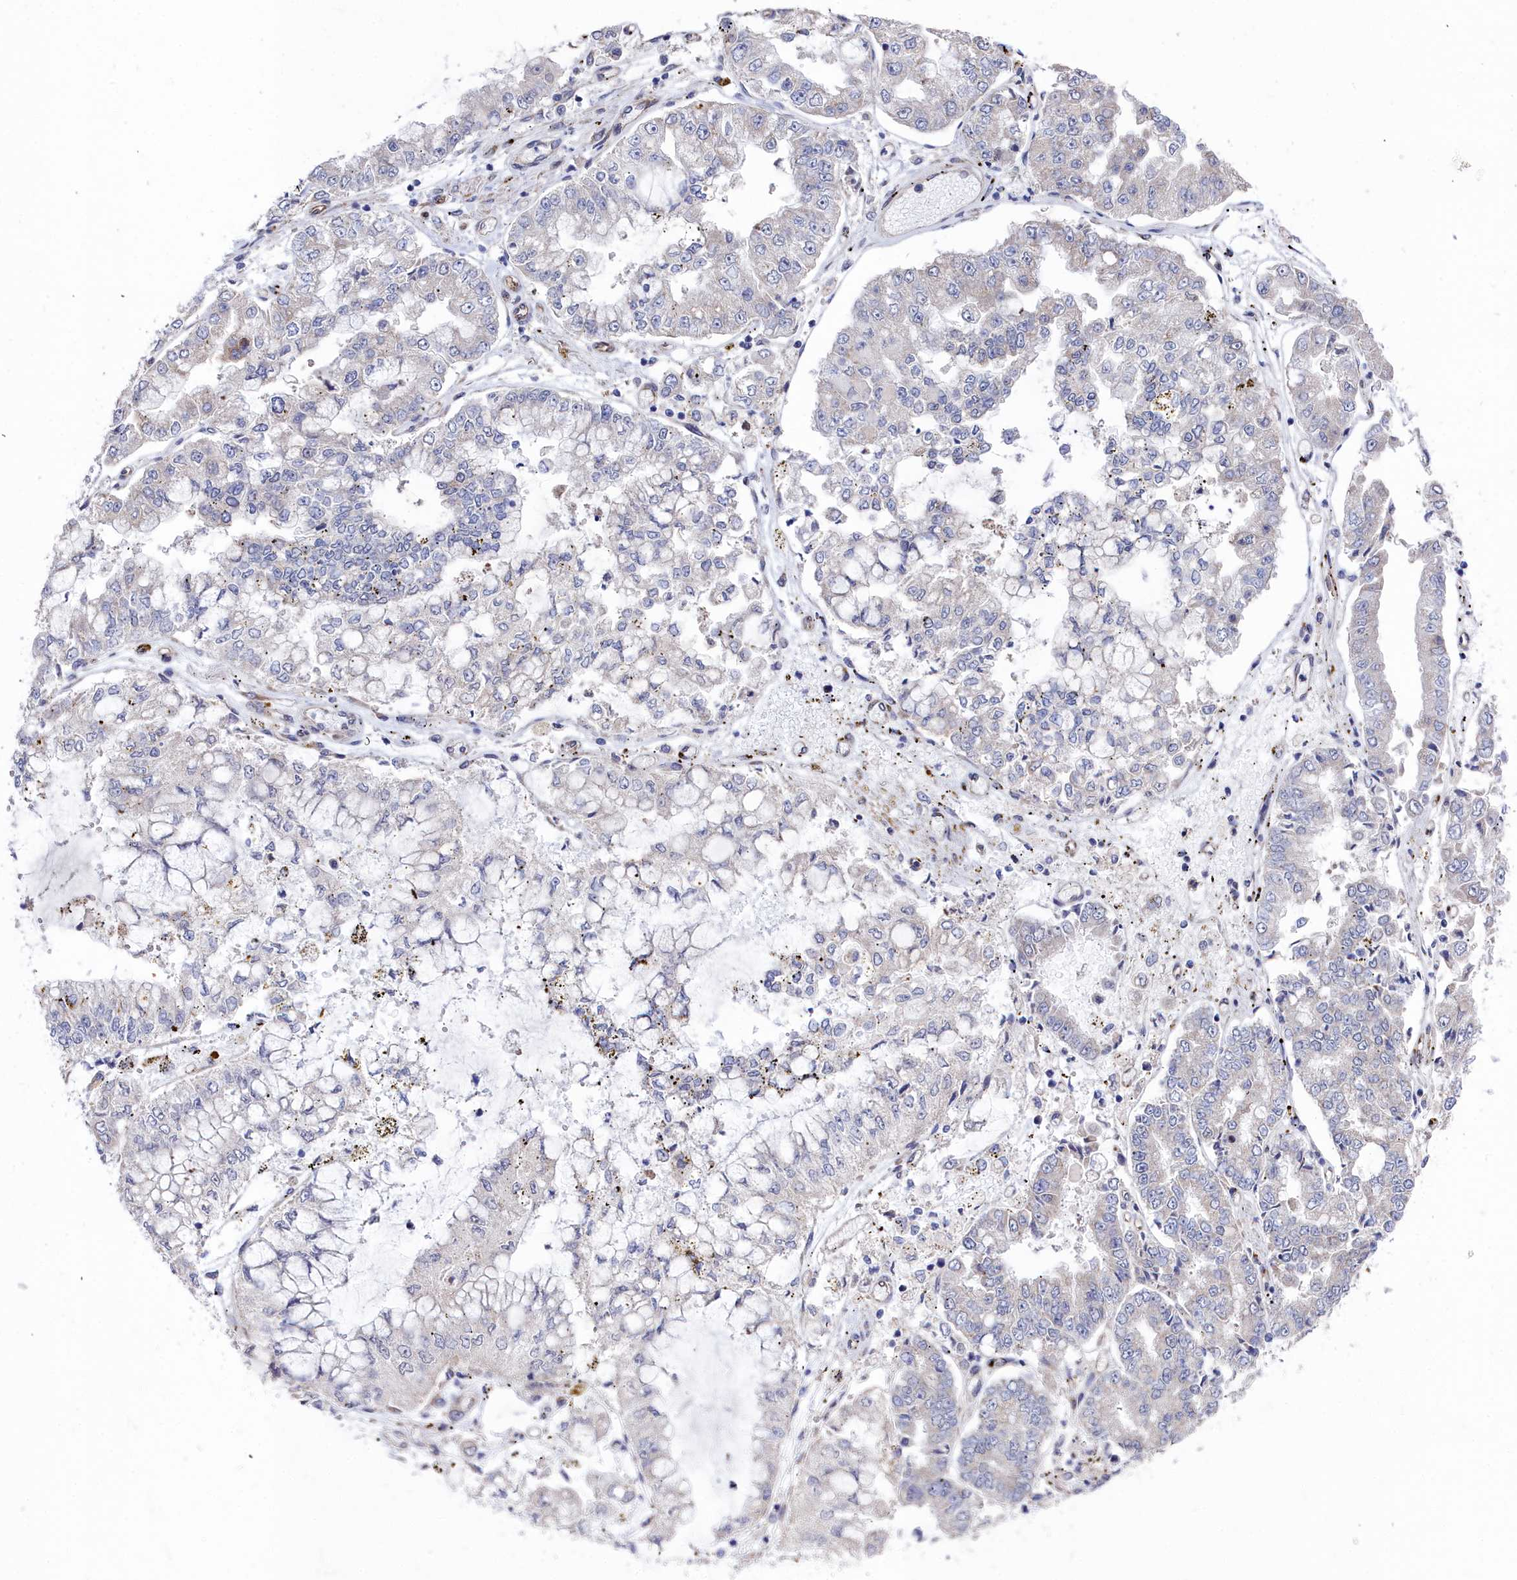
{"staining": {"intensity": "negative", "quantity": "none", "location": "none"}, "tissue": "stomach cancer", "cell_type": "Tumor cells", "image_type": "cancer", "snomed": [{"axis": "morphology", "description": "Adenocarcinoma, NOS"}, {"axis": "topography", "description": "Stomach"}], "caption": "This is an IHC photomicrograph of human stomach cancer (adenocarcinoma). There is no positivity in tumor cells.", "gene": "RDX", "patient": {"sex": "male", "age": 76}}